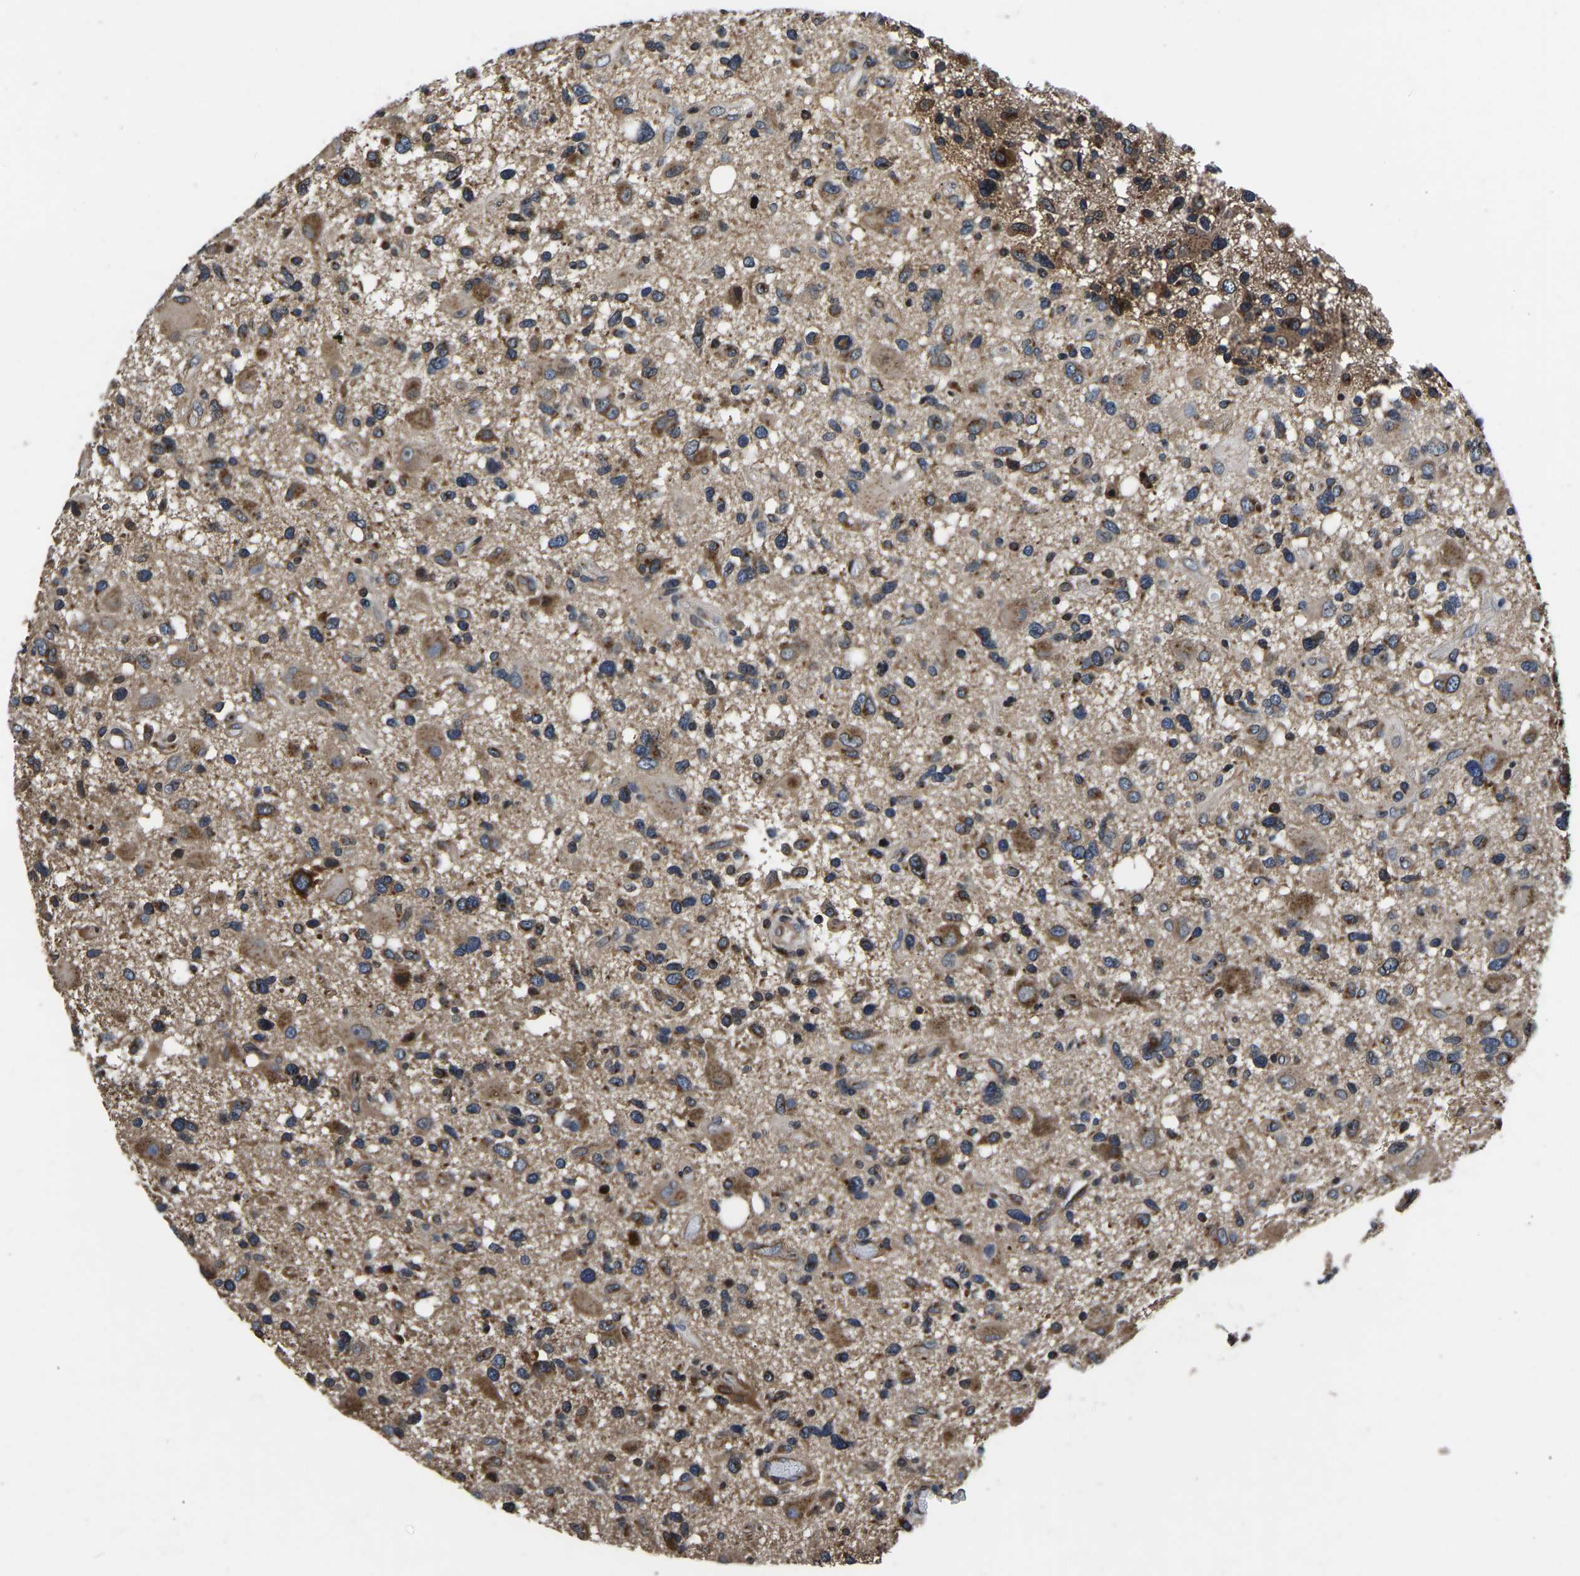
{"staining": {"intensity": "moderate", "quantity": ">75%", "location": "cytoplasmic/membranous"}, "tissue": "glioma", "cell_type": "Tumor cells", "image_type": "cancer", "snomed": [{"axis": "morphology", "description": "Glioma, malignant, High grade"}, {"axis": "topography", "description": "Brain"}], "caption": "A high-resolution micrograph shows immunohistochemistry staining of glioma, which shows moderate cytoplasmic/membranous positivity in about >75% of tumor cells.", "gene": "RABAC1", "patient": {"sex": "male", "age": 33}}